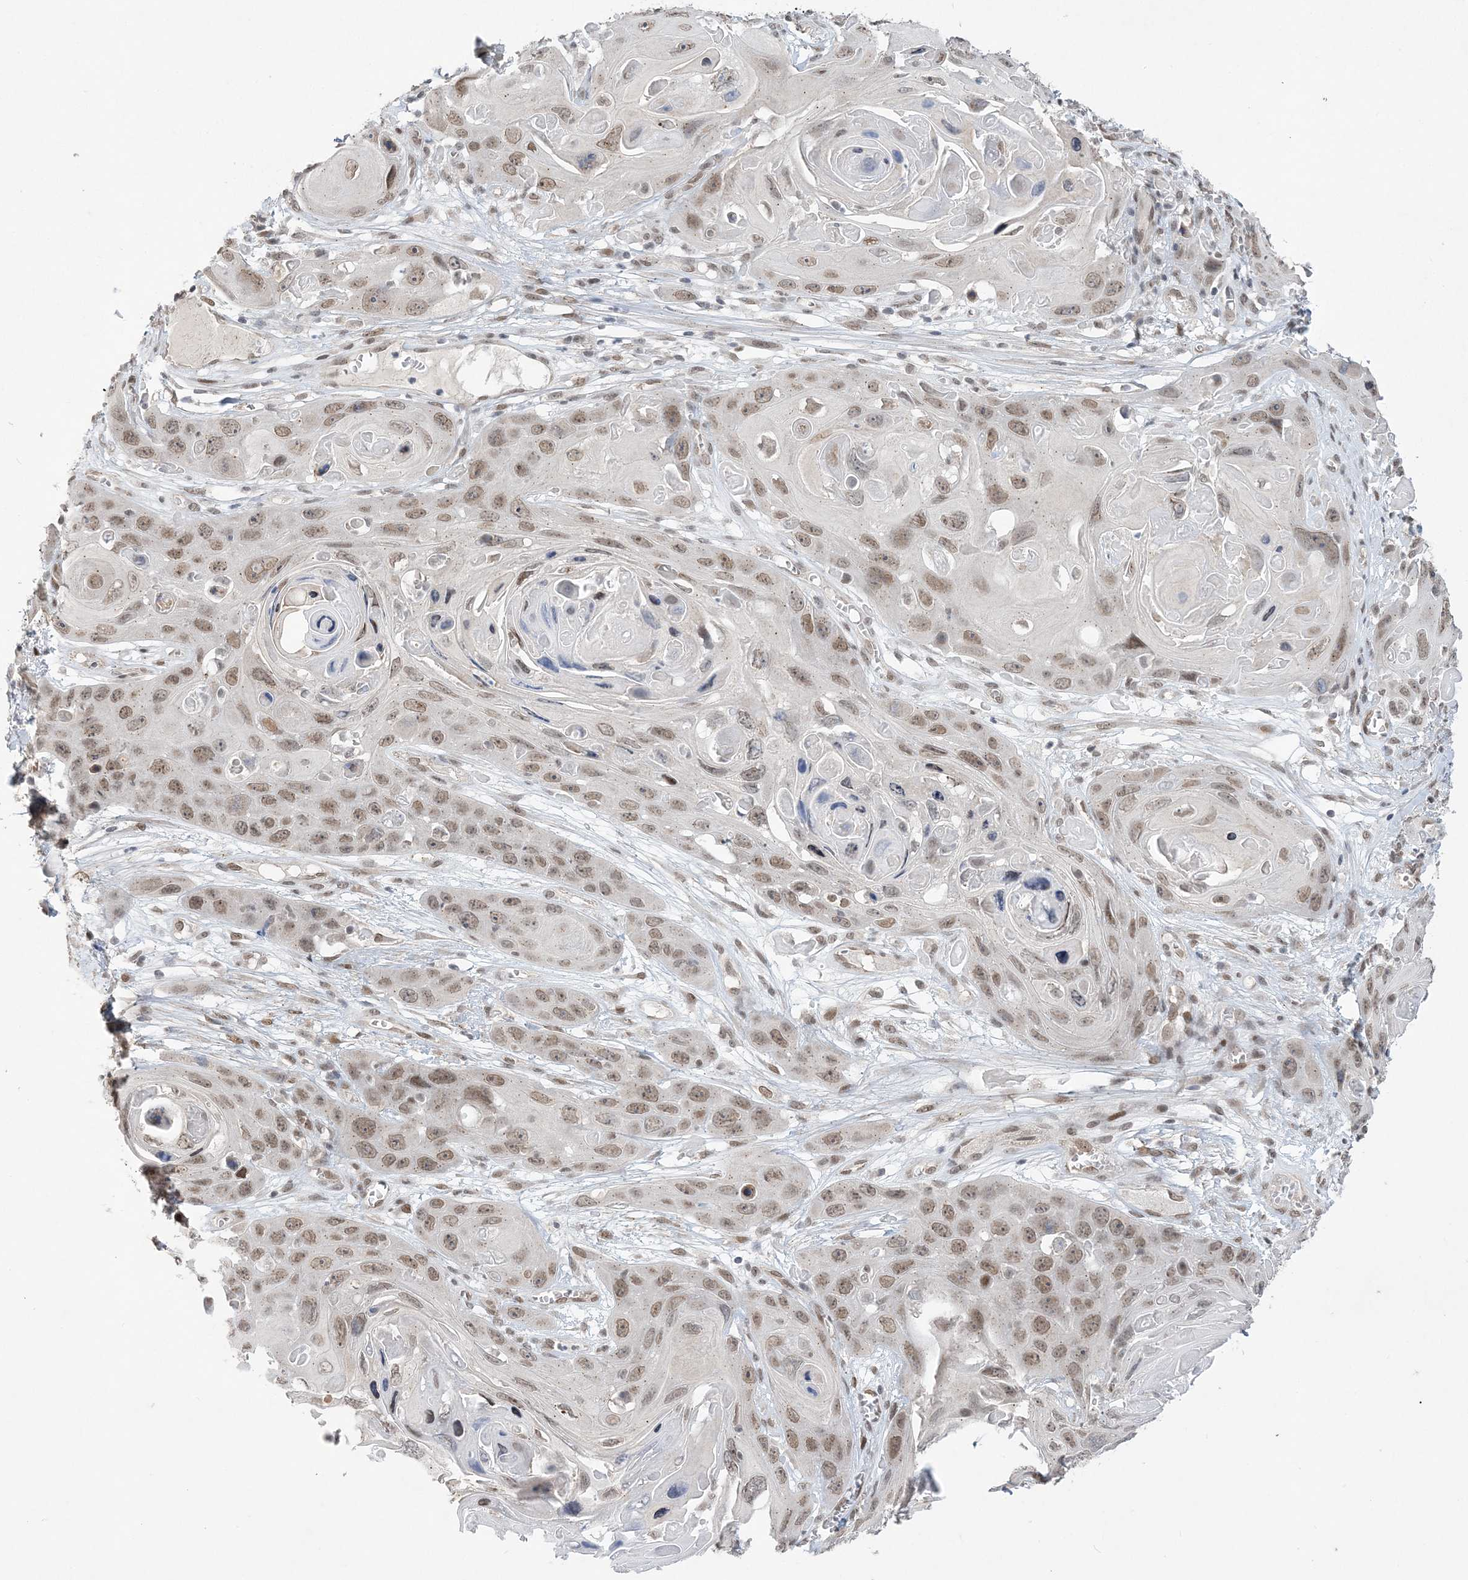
{"staining": {"intensity": "moderate", "quantity": ">75%", "location": "nuclear"}, "tissue": "skin cancer", "cell_type": "Tumor cells", "image_type": "cancer", "snomed": [{"axis": "morphology", "description": "Squamous cell carcinoma, NOS"}, {"axis": "topography", "description": "Skin"}], "caption": "A micrograph of skin cancer (squamous cell carcinoma) stained for a protein shows moderate nuclear brown staining in tumor cells.", "gene": "WAC", "patient": {"sex": "male", "age": 55}}